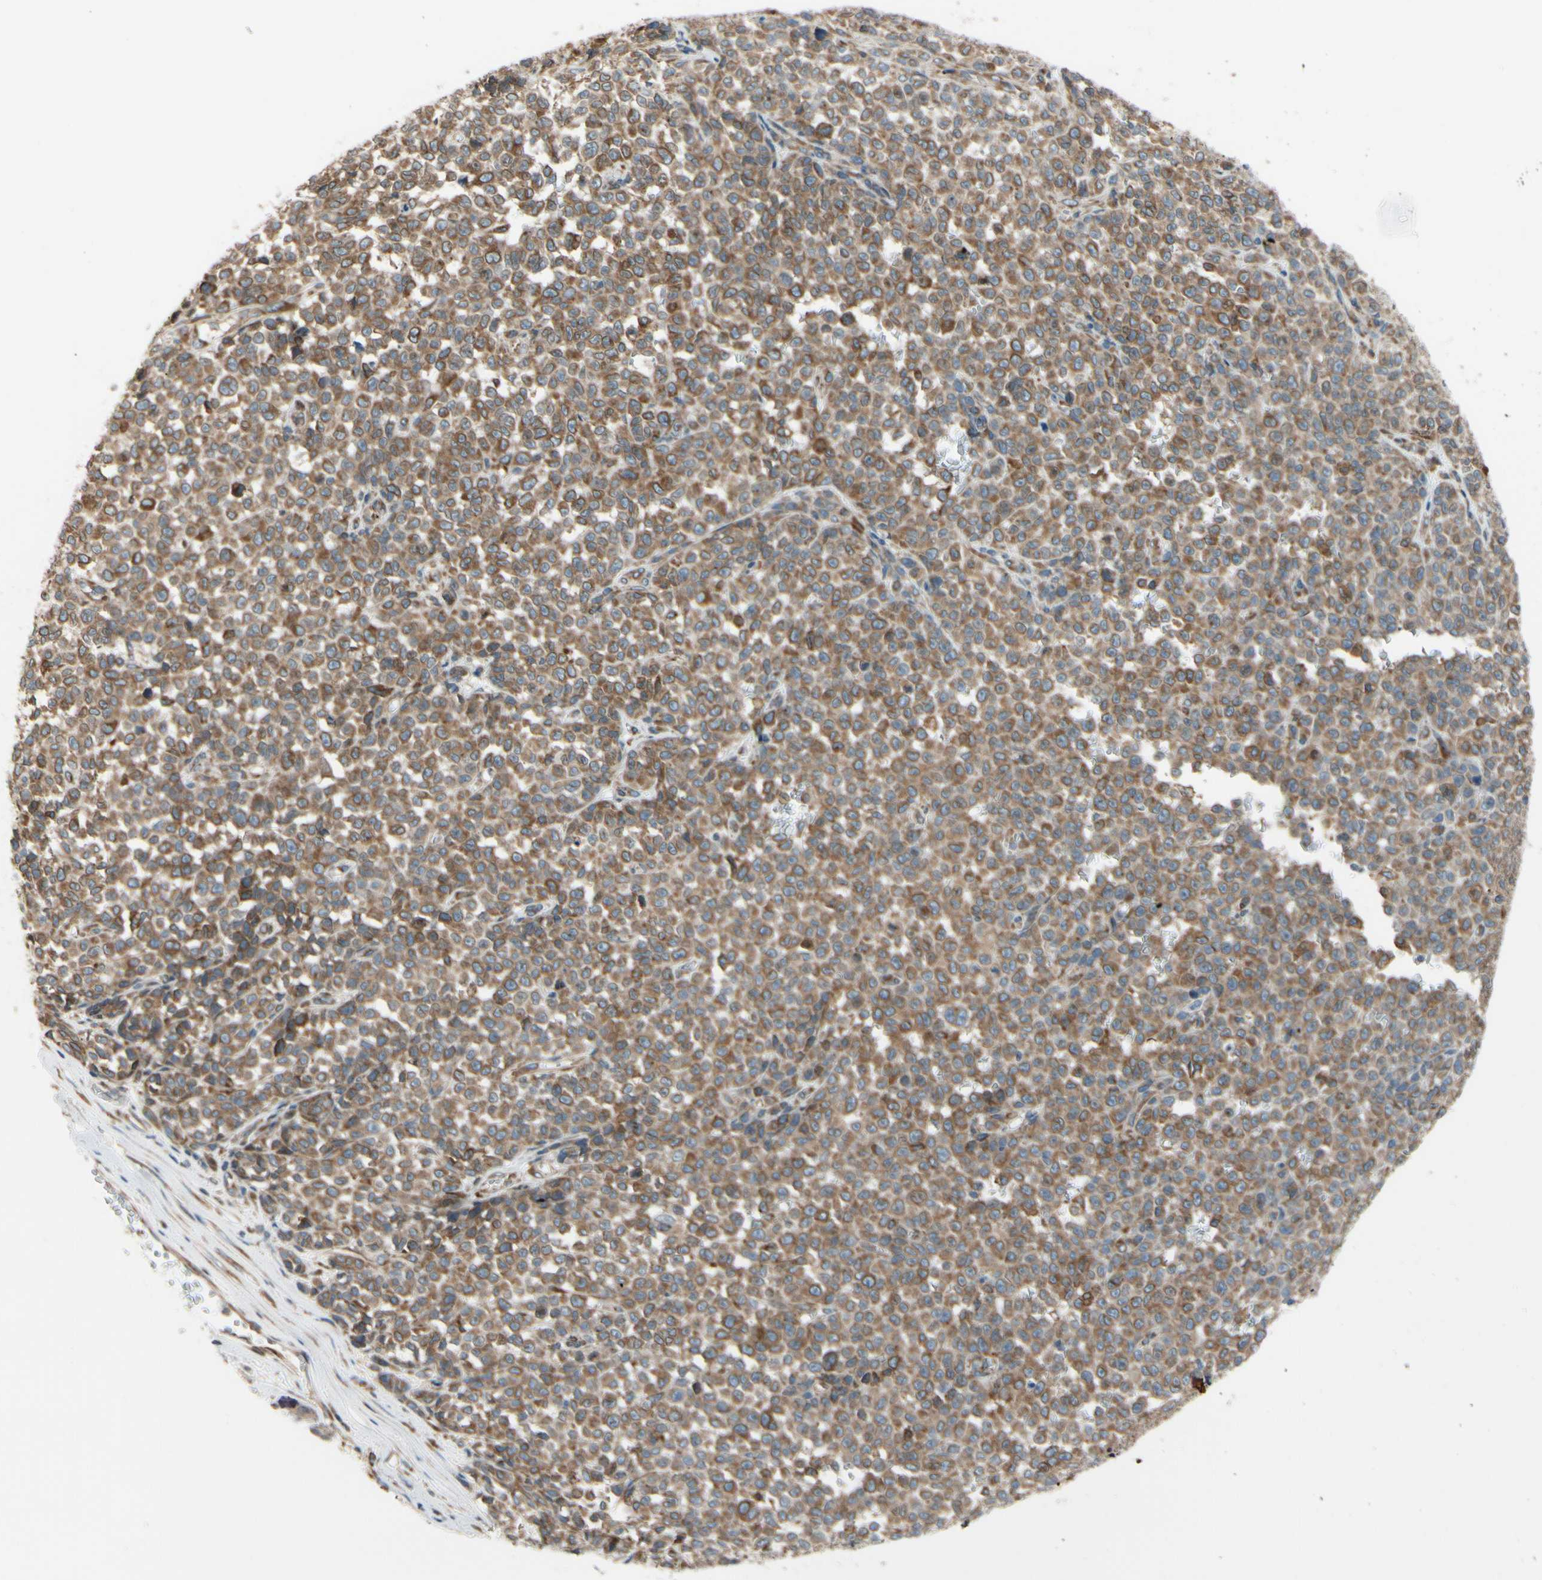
{"staining": {"intensity": "moderate", "quantity": ">75%", "location": "cytoplasmic/membranous"}, "tissue": "melanoma", "cell_type": "Tumor cells", "image_type": "cancer", "snomed": [{"axis": "morphology", "description": "Malignant melanoma, NOS"}, {"axis": "topography", "description": "Skin"}], "caption": "A high-resolution histopathology image shows immunohistochemistry (IHC) staining of melanoma, which reveals moderate cytoplasmic/membranous staining in about >75% of tumor cells. (DAB (3,3'-diaminobenzidine) IHC with brightfield microscopy, high magnification).", "gene": "CLCC1", "patient": {"sex": "female", "age": 82}}